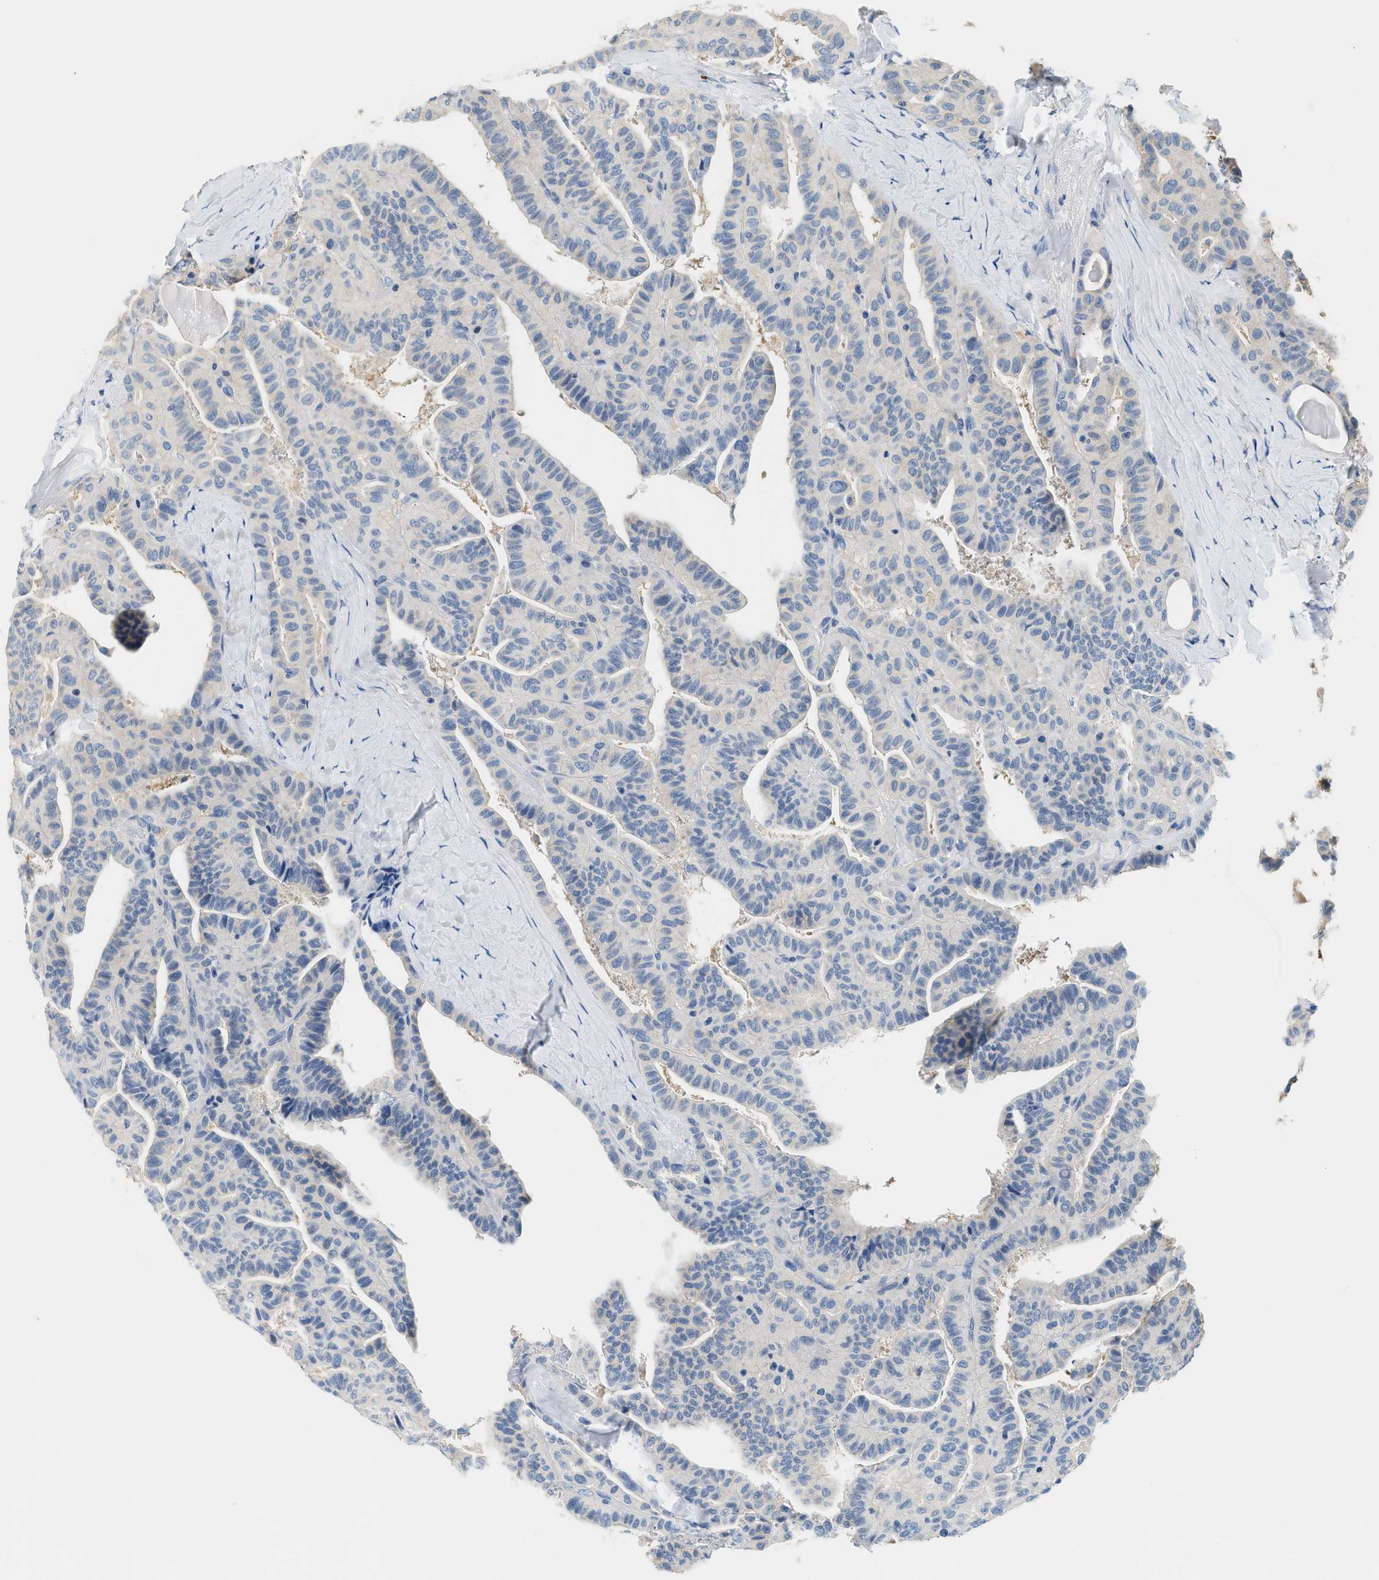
{"staining": {"intensity": "negative", "quantity": "none", "location": "none"}, "tissue": "thyroid cancer", "cell_type": "Tumor cells", "image_type": "cancer", "snomed": [{"axis": "morphology", "description": "Papillary adenocarcinoma, NOS"}, {"axis": "topography", "description": "Thyroid gland"}], "caption": "Immunohistochemistry (IHC) image of thyroid papillary adenocarcinoma stained for a protein (brown), which reveals no staining in tumor cells.", "gene": "SLC35E1", "patient": {"sex": "male", "age": 77}}